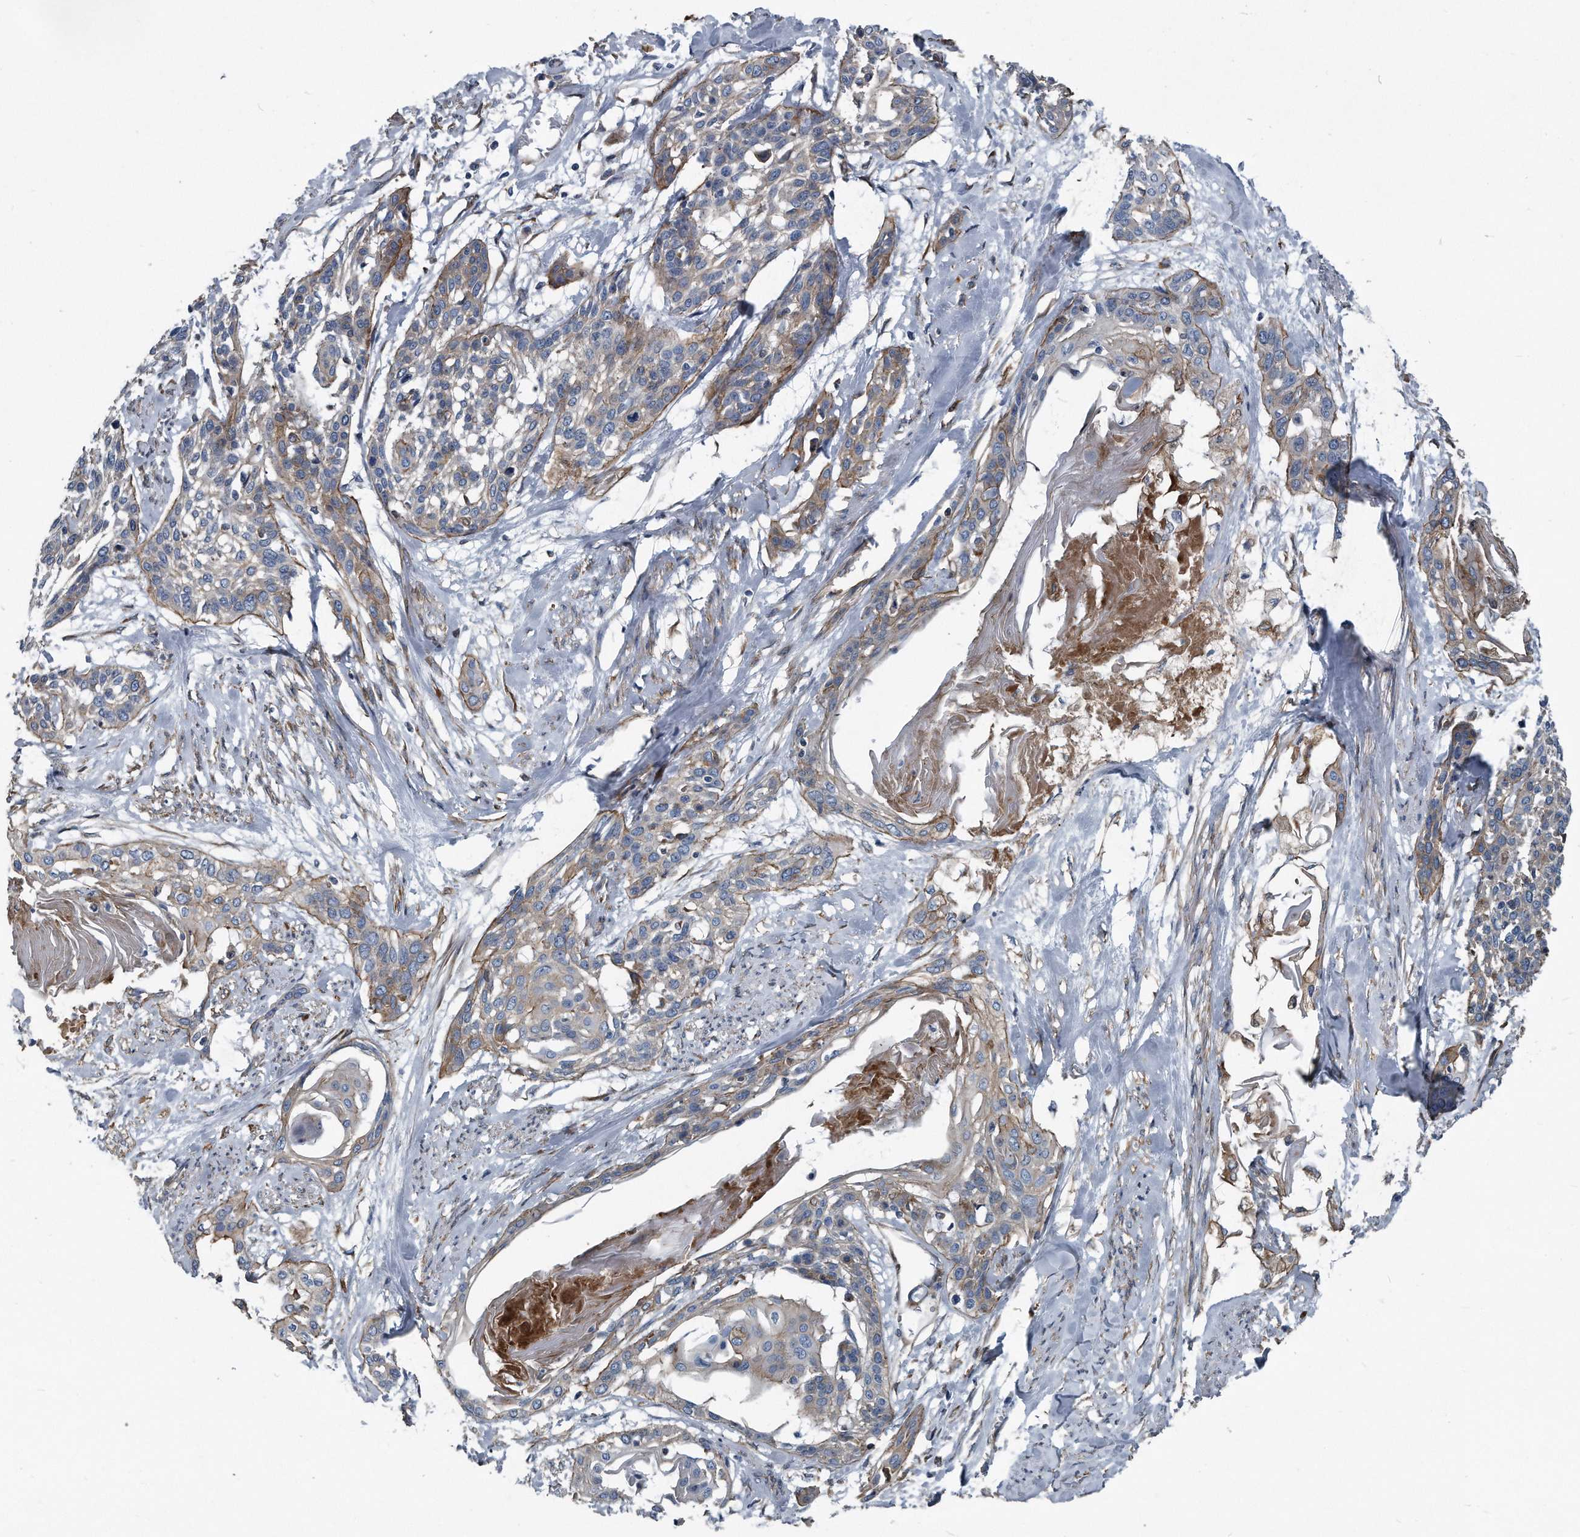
{"staining": {"intensity": "weak", "quantity": "<25%", "location": "cytoplasmic/membranous"}, "tissue": "cervical cancer", "cell_type": "Tumor cells", "image_type": "cancer", "snomed": [{"axis": "morphology", "description": "Squamous cell carcinoma, NOS"}, {"axis": "topography", "description": "Cervix"}], "caption": "IHC of human squamous cell carcinoma (cervical) displays no positivity in tumor cells.", "gene": "PLEC", "patient": {"sex": "female", "age": 57}}